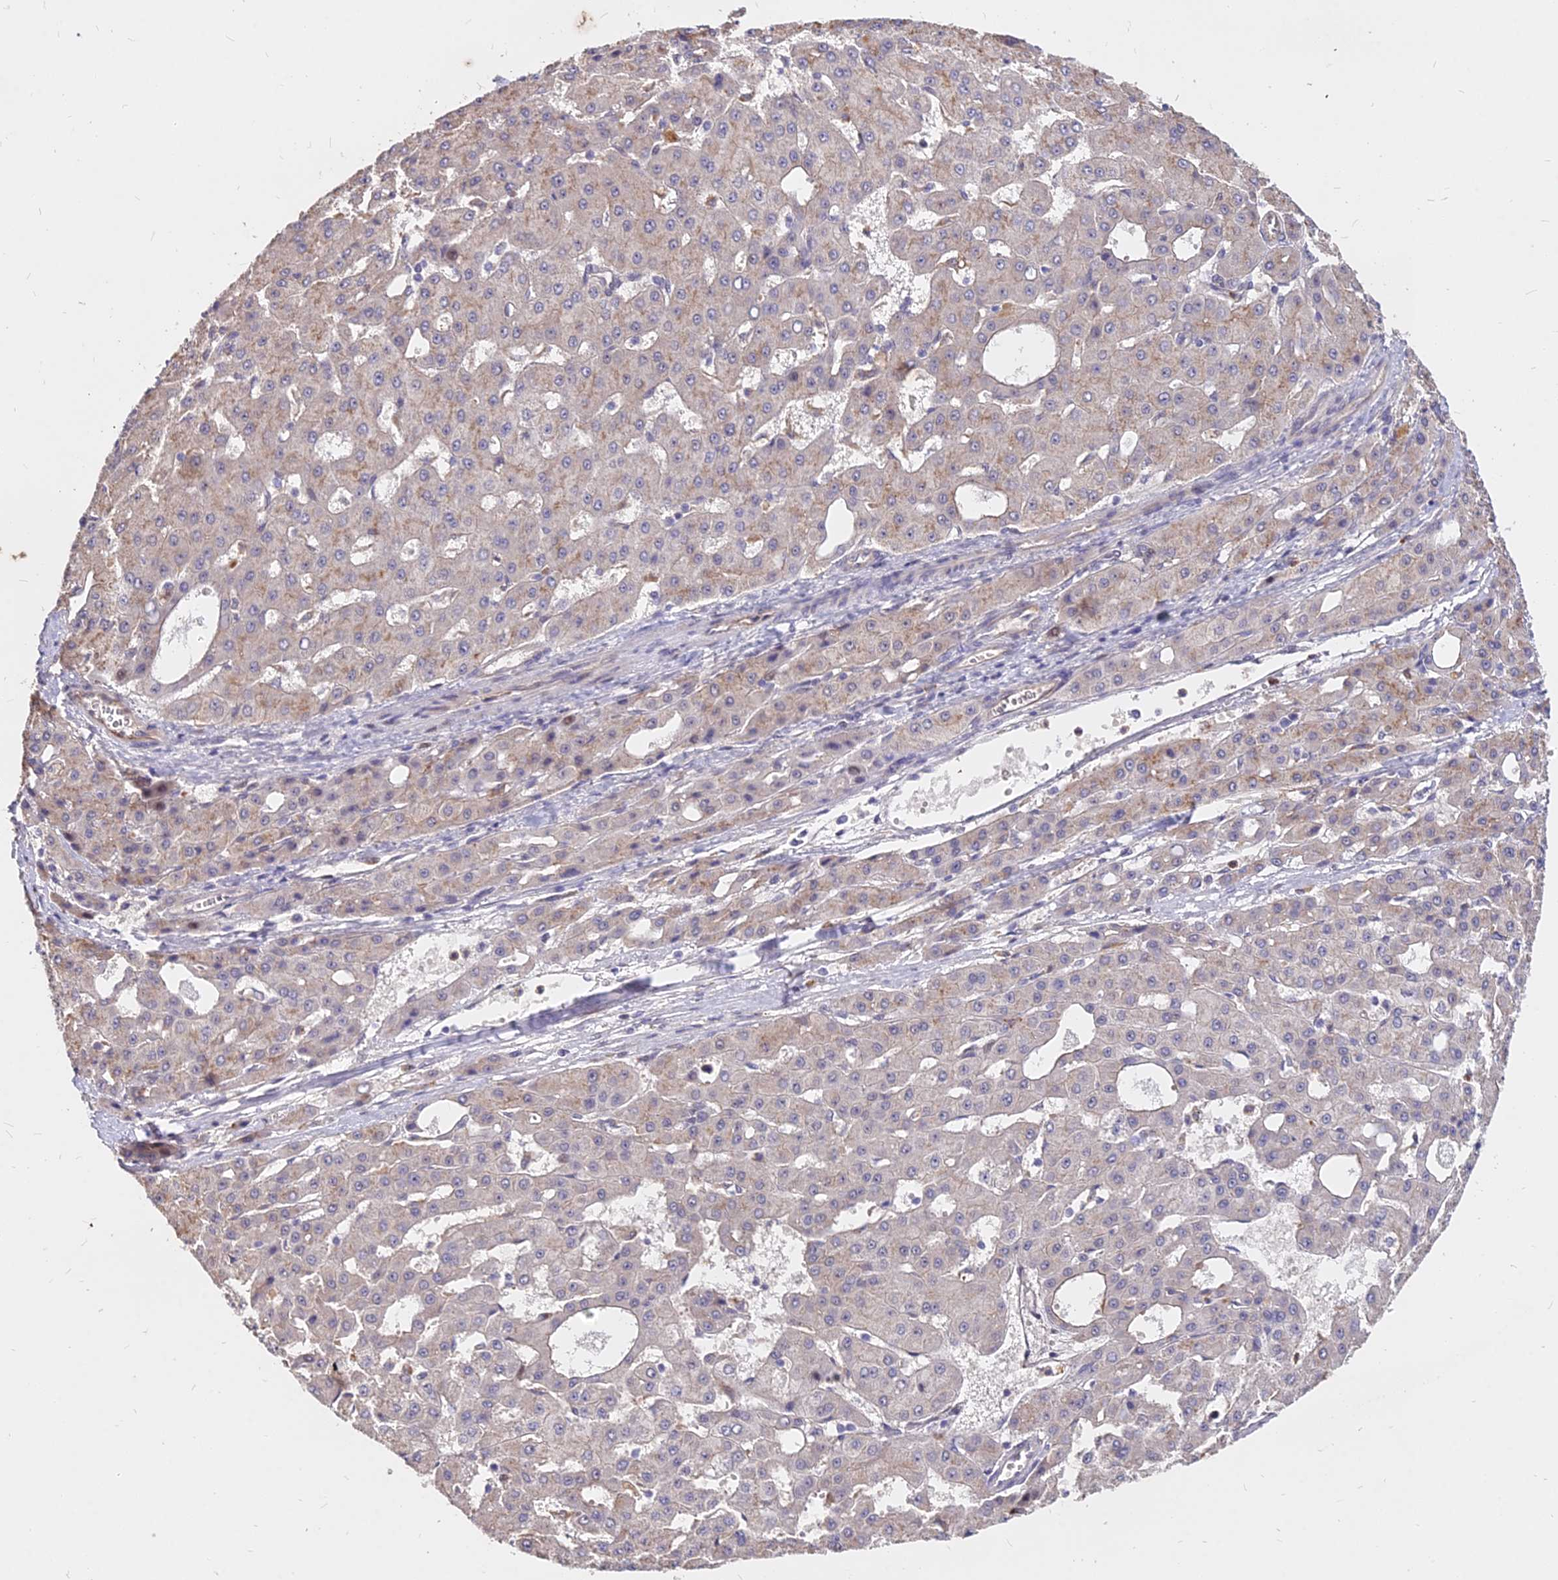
{"staining": {"intensity": "weak", "quantity": "25%-75%", "location": "cytoplasmic/membranous"}, "tissue": "liver cancer", "cell_type": "Tumor cells", "image_type": "cancer", "snomed": [{"axis": "morphology", "description": "Carcinoma, Hepatocellular, NOS"}, {"axis": "topography", "description": "Liver"}], "caption": "Hepatocellular carcinoma (liver) stained with immunohistochemistry shows weak cytoplasmic/membranous positivity in about 25%-75% of tumor cells. (Brightfield microscopy of DAB IHC at high magnification).", "gene": "C11orf68", "patient": {"sex": "male", "age": 47}}